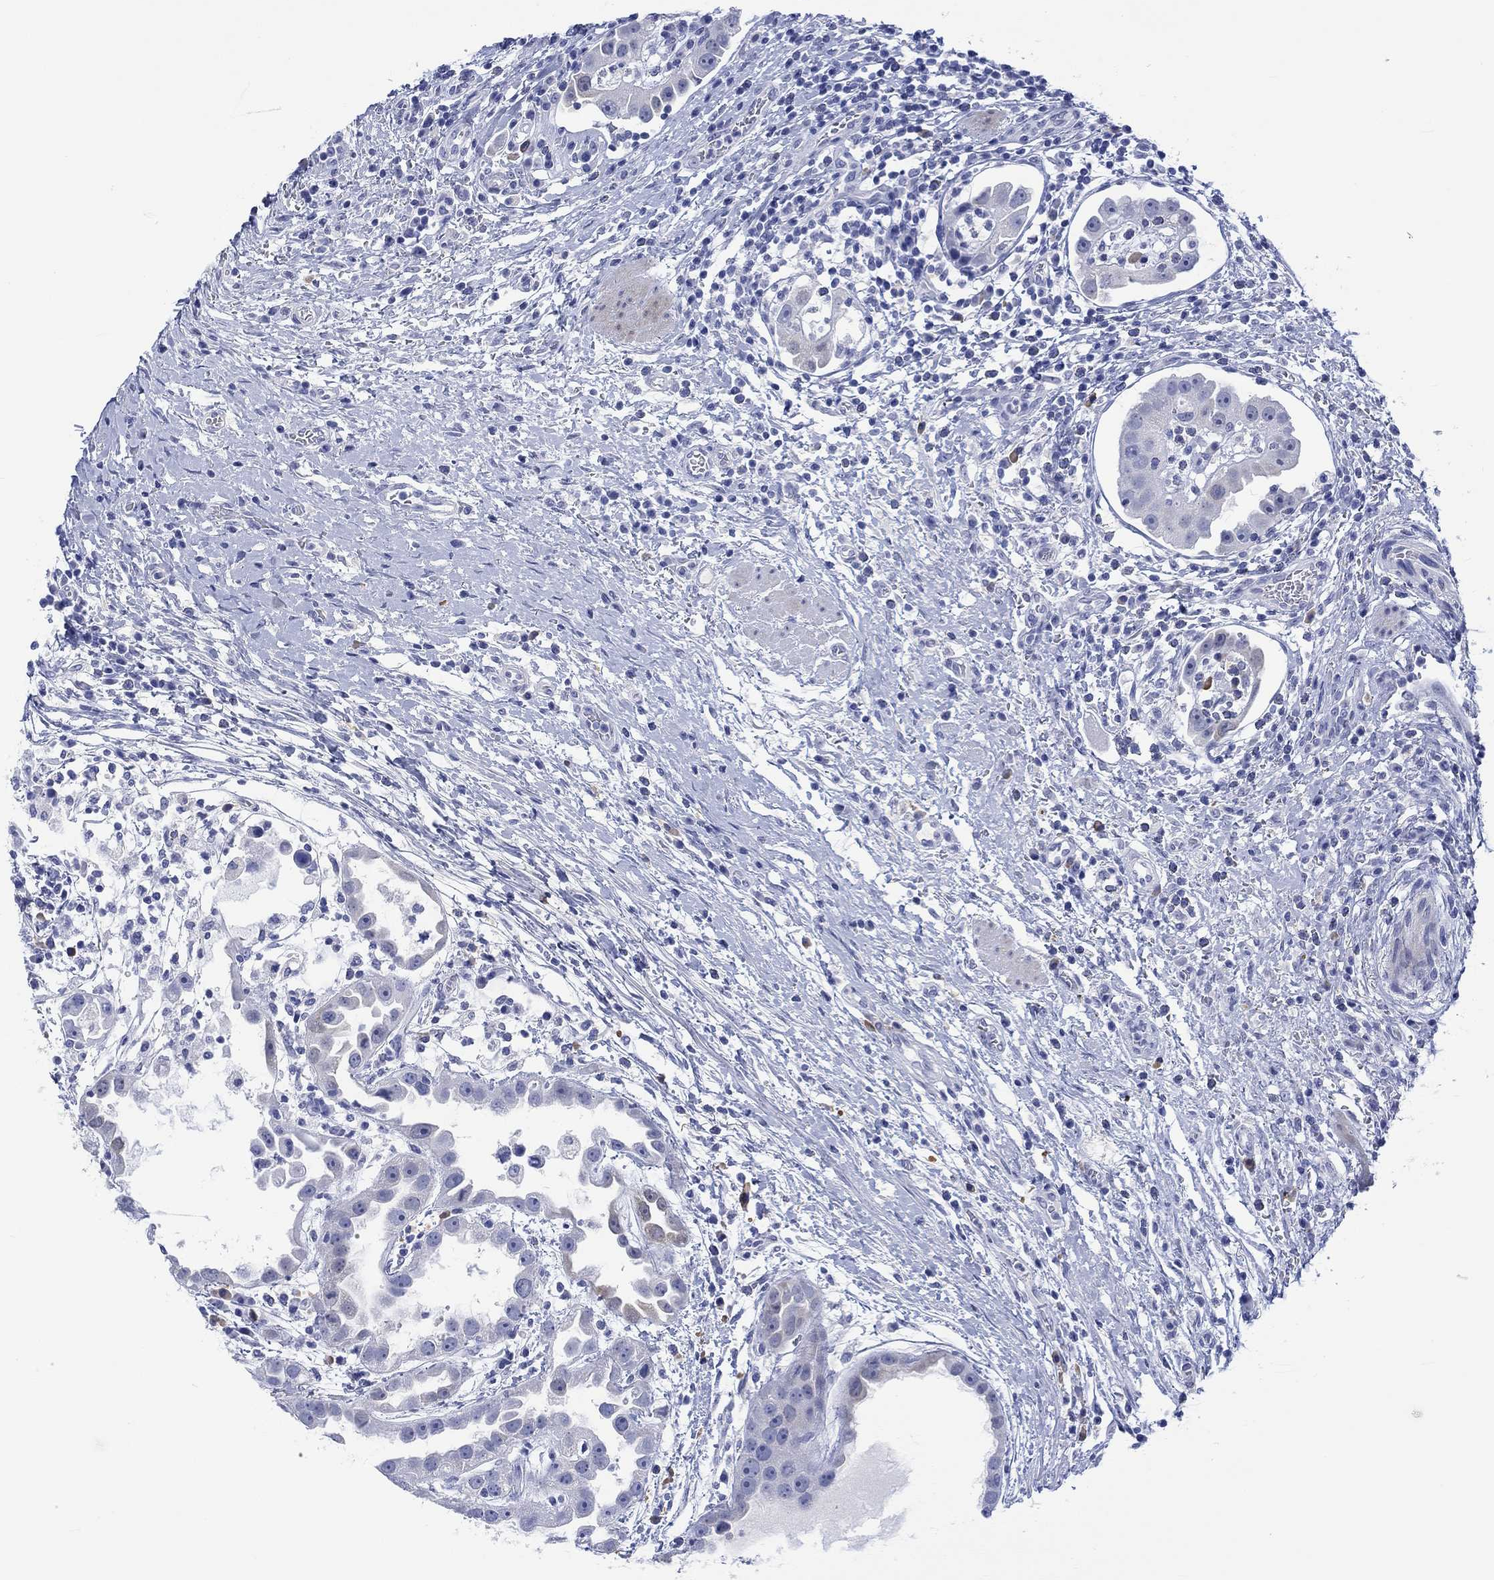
{"staining": {"intensity": "weak", "quantity": "<25%", "location": "cytoplasmic/membranous"}, "tissue": "urothelial cancer", "cell_type": "Tumor cells", "image_type": "cancer", "snomed": [{"axis": "morphology", "description": "Urothelial carcinoma, High grade"}, {"axis": "topography", "description": "Urinary bladder"}], "caption": "Urothelial cancer was stained to show a protein in brown. There is no significant positivity in tumor cells.", "gene": "MSI1", "patient": {"sex": "female", "age": 41}}